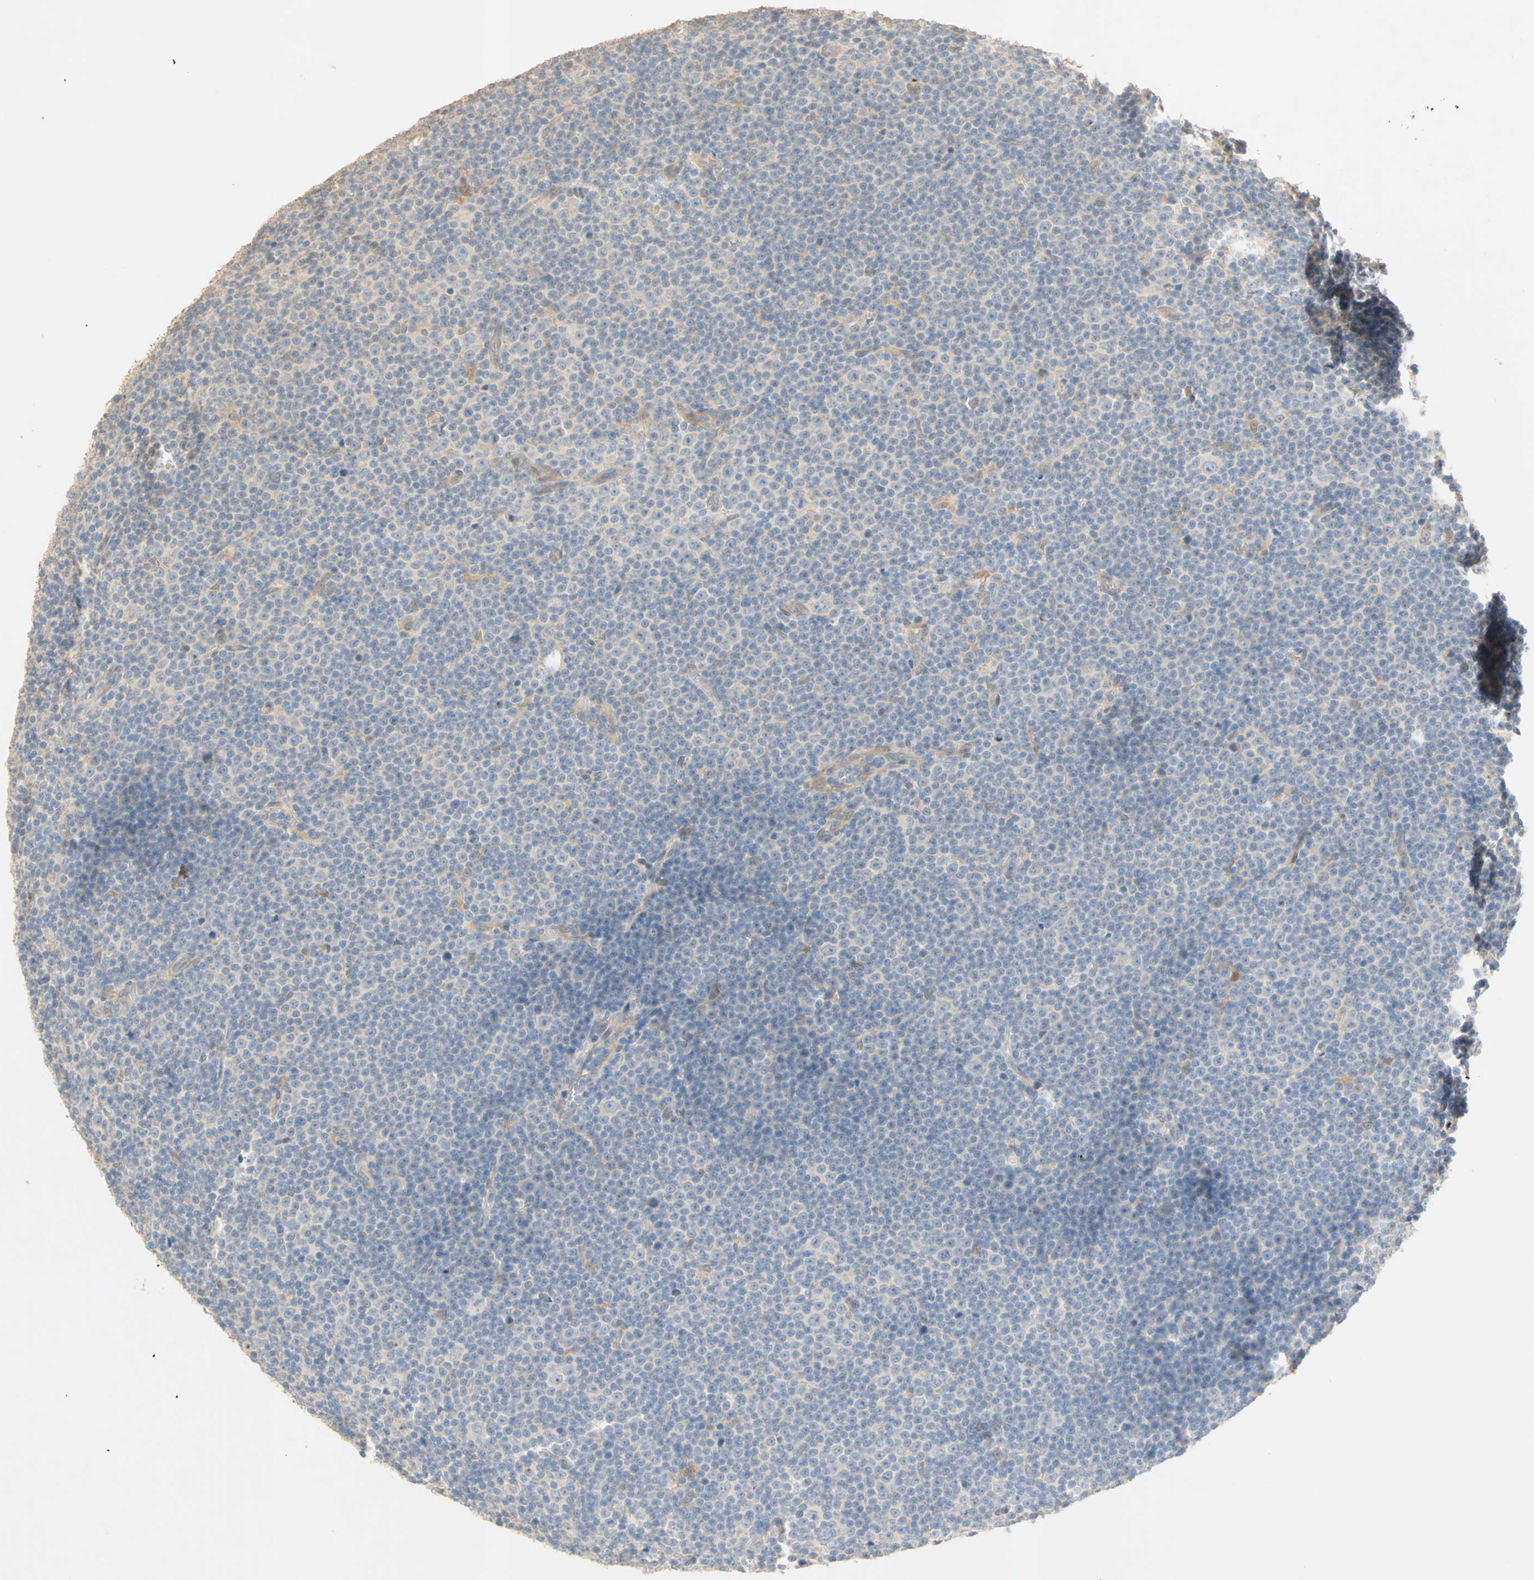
{"staining": {"intensity": "negative", "quantity": "none", "location": "none"}, "tissue": "lymphoma", "cell_type": "Tumor cells", "image_type": "cancer", "snomed": [{"axis": "morphology", "description": "Malignant lymphoma, non-Hodgkin's type, Low grade"}, {"axis": "topography", "description": "Lymph node"}], "caption": "This is an IHC histopathology image of low-grade malignant lymphoma, non-Hodgkin's type. There is no expression in tumor cells.", "gene": "SELENBP1", "patient": {"sex": "female", "age": 67}}